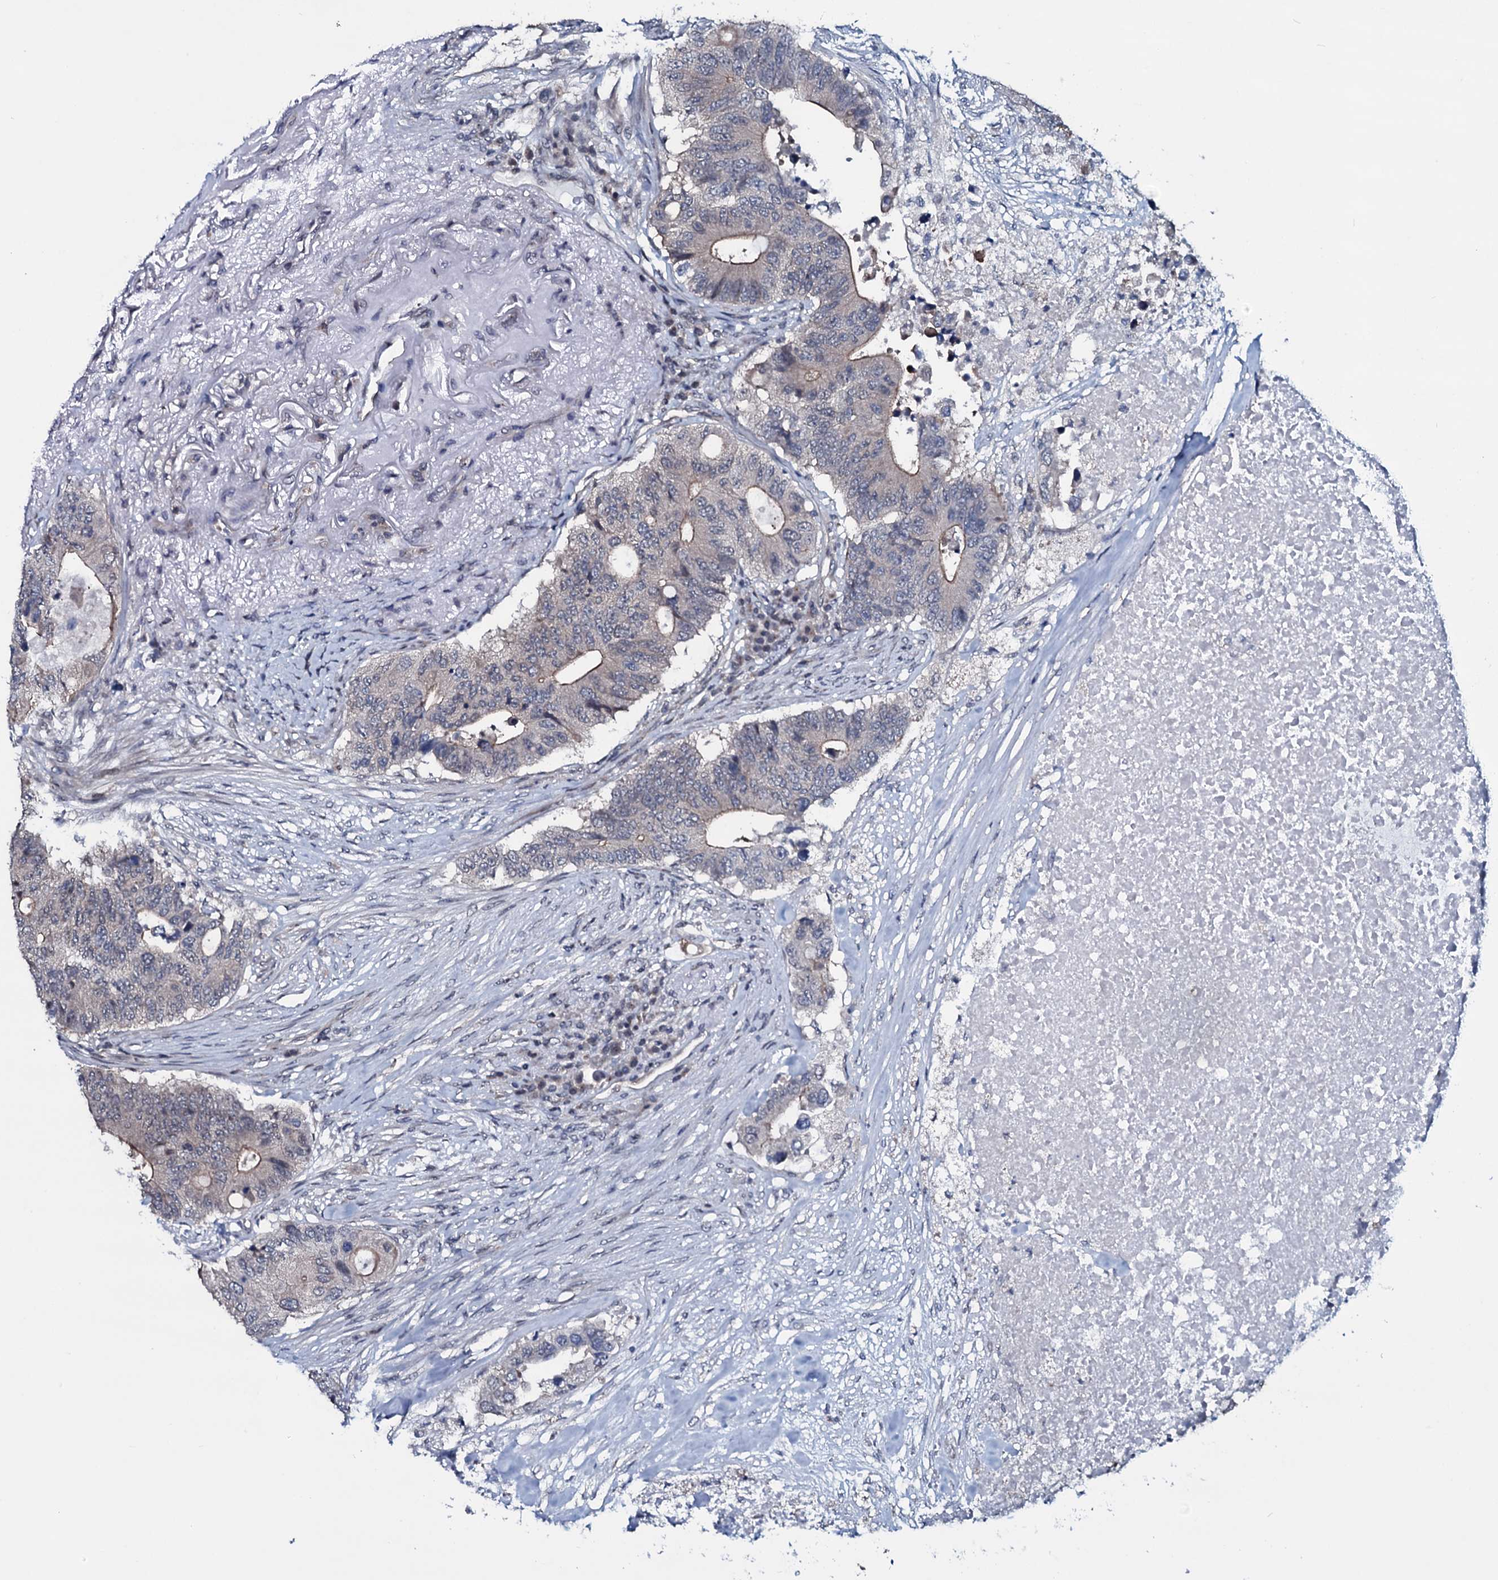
{"staining": {"intensity": "moderate", "quantity": "<25%", "location": "cytoplasmic/membranous"}, "tissue": "colorectal cancer", "cell_type": "Tumor cells", "image_type": "cancer", "snomed": [{"axis": "morphology", "description": "Adenocarcinoma, NOS"}, {"axis": "topography", "description": "Colon"}], "caption": "Moderate cytoplasmic/membranous expression for a protein is identified in approximately <25% of tumor cells of colorectal adenocarcinoma using immunohistochemistry.", "gene": "OGFOD2", "patient": {"sex": "male", "age": 71}}